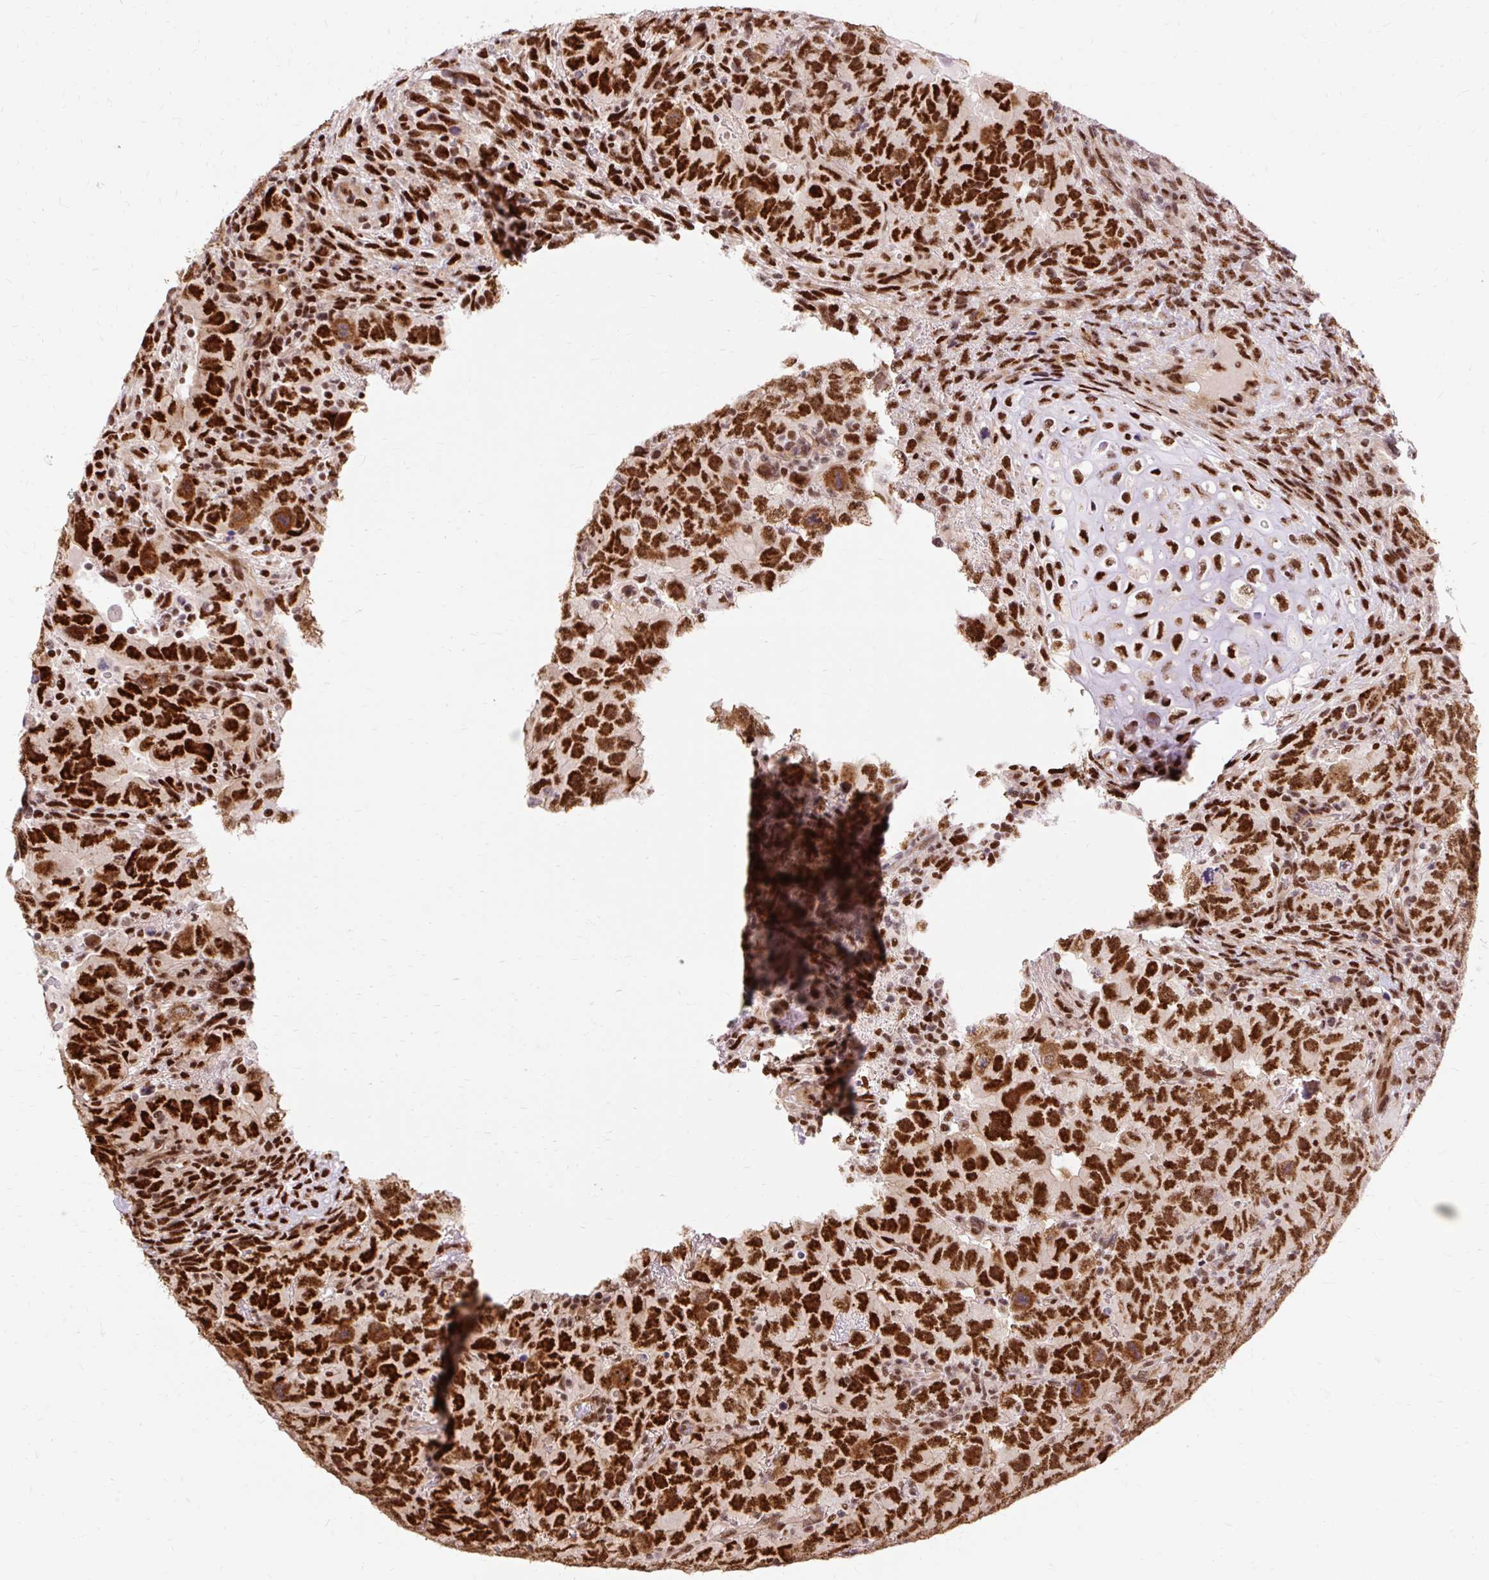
{"staining": {"intensity": "strong", "quantity": ">75%", "location": "nuclear"}, "tissue": "testis cancer", "cell_type": "Tumor cells", "image_type": "cancer", "snomed": [{"axis": "morphology", "description": "Carcinoma, Embryonal, NOS"}, {"axis": "topography", "description": "Testis"}], "caption": "Approximately >75% of tumor cells in human testis cancer (embryonal carcinoma) show strong nuclear protein expression as visualized by brown immunohistochemical staining.", "gene": "MECOM", "patient": {"sex": "male", "age": 24}}